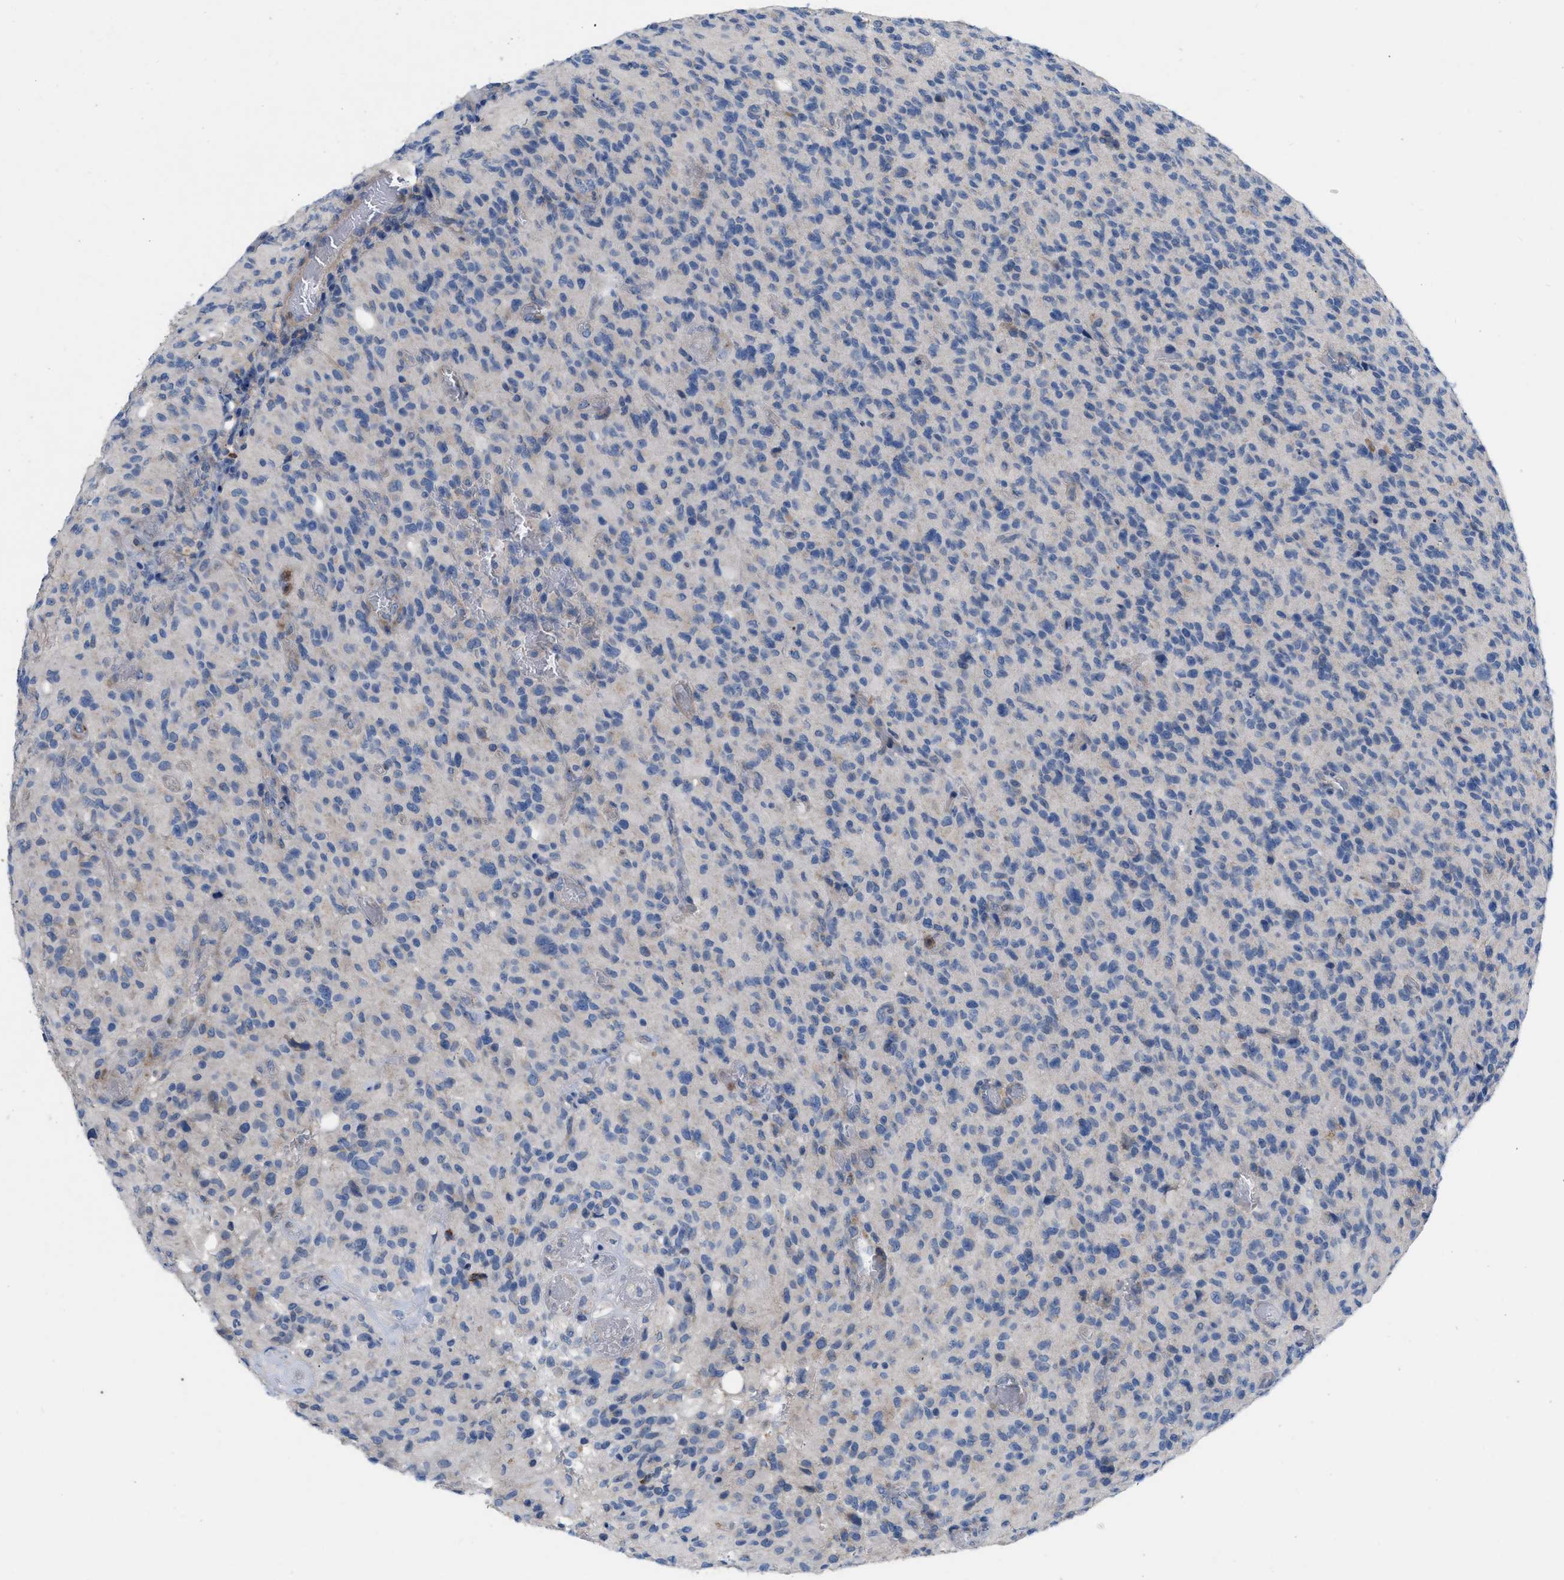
{"staining": {"intensity": "negative", "quantity": "none", "location": "none"}, "tissue": "glioma", "cell_type": "Tumor cells", "image_type": "cancer", "snomed": [{"axis": "morphology", "description": "Glioma, malignant, High grade"}, {"axis": "topography", "description": "Brain"}], "caption": "A photomicrograph of human glioma is negative for staining in tumor cells. (DAB IHC, high magnification).", "gene": "PLPPR5", "patient": {"sex": "male", "age": 71}}